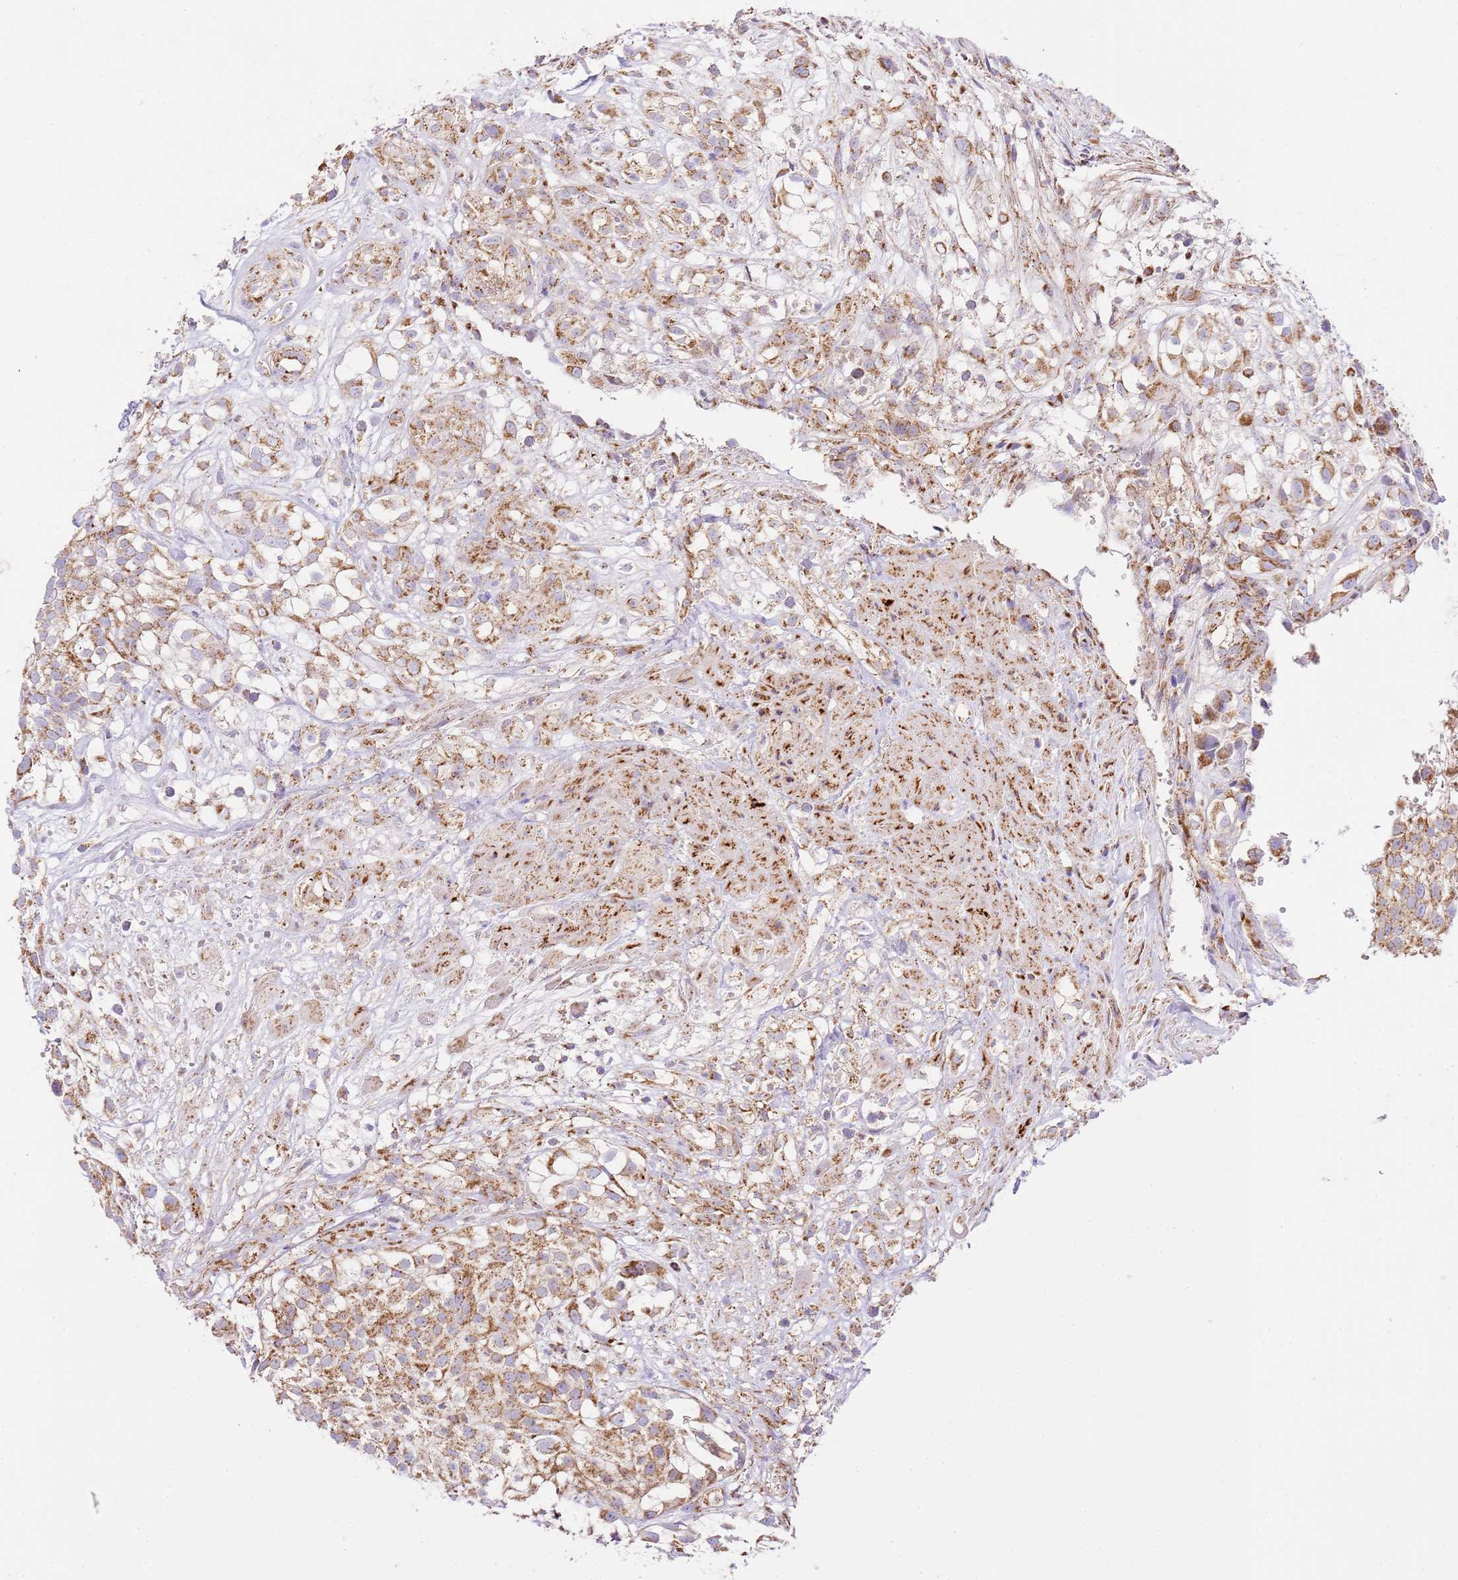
{"staining": {"intensity": "moderate", "quantity": ">75%", "location": "cytoplasmic/membranous"}, "tissue": "urothelial cancer", "cell_type": "Tumor cells", "image_type": "cancer", "snomed": [{"axis": "morphology", "description": "Urothelial carcinoma, High grade"}, {"axis": "topography", "description": "Urinary bladder"}], "caption": "Human high-grade urothelial carcinoma stained for a protein (brown) displays moderate cytoplasmic/membranous positive staining in about >75% of tumor cells.", "gene": "ZBTB39", "patient": {"sex": "male", "age": 56}}